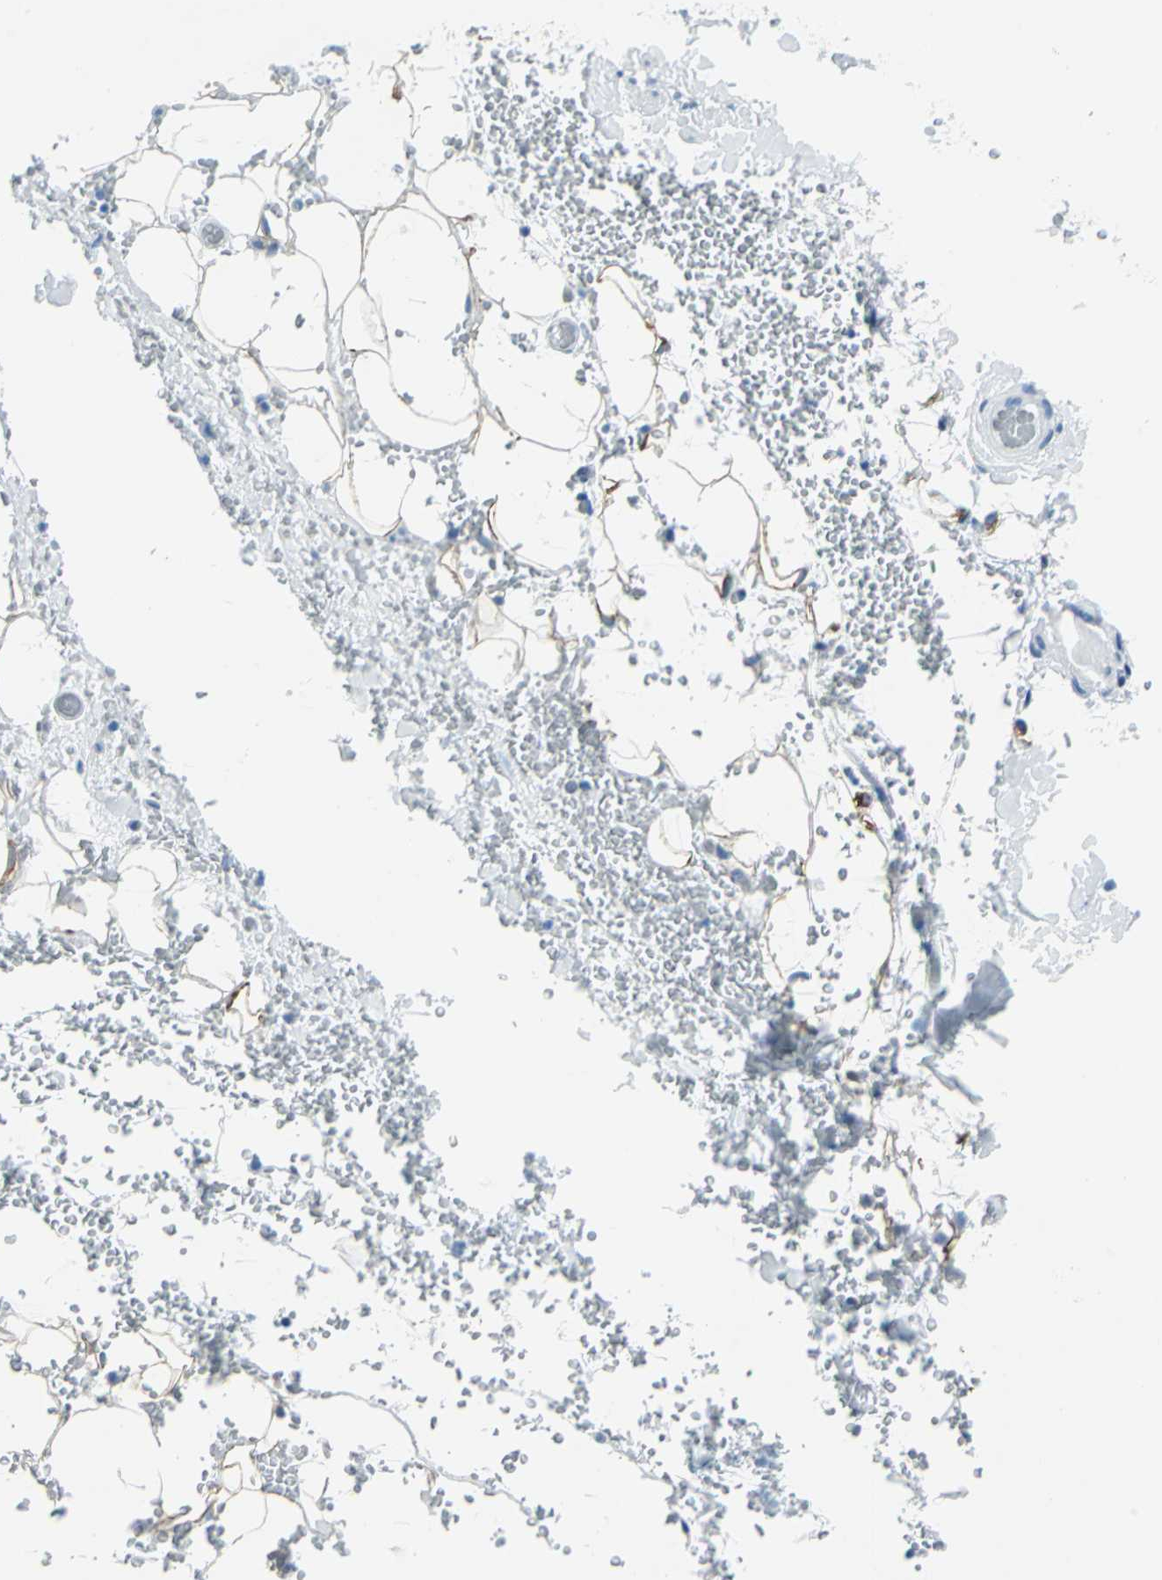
{"staining": {"intensity": "weak", "quantity": "25%-75%", "location": "cytoplasmic/membranous"}, "tissue": "adipose tissue", "cell_type": "Adipocytes", "image_type": "normal", "snomed": [{"axis": "morphology", "description": "Normal tissue, NOS"}, {"axis": "morphology", "description": "Inflammation, NOS"}, {"axis": "topography", "description": "Breast"}], "caption": "The micrograph demonstrates staining of unremarkable adipose tissue, revealing weak cytoplasmic/membranous protein staining (brown color) within adipocytes. The staining was performed using DAB (3,3'-diaminobenzidine) to visualize the protein expression in brown, while the nuclei were stained in blue with hematoxylin (Magnification: 20x).", "gene": "CYB5A", "patient": {"sex": "female", "age": 65}}